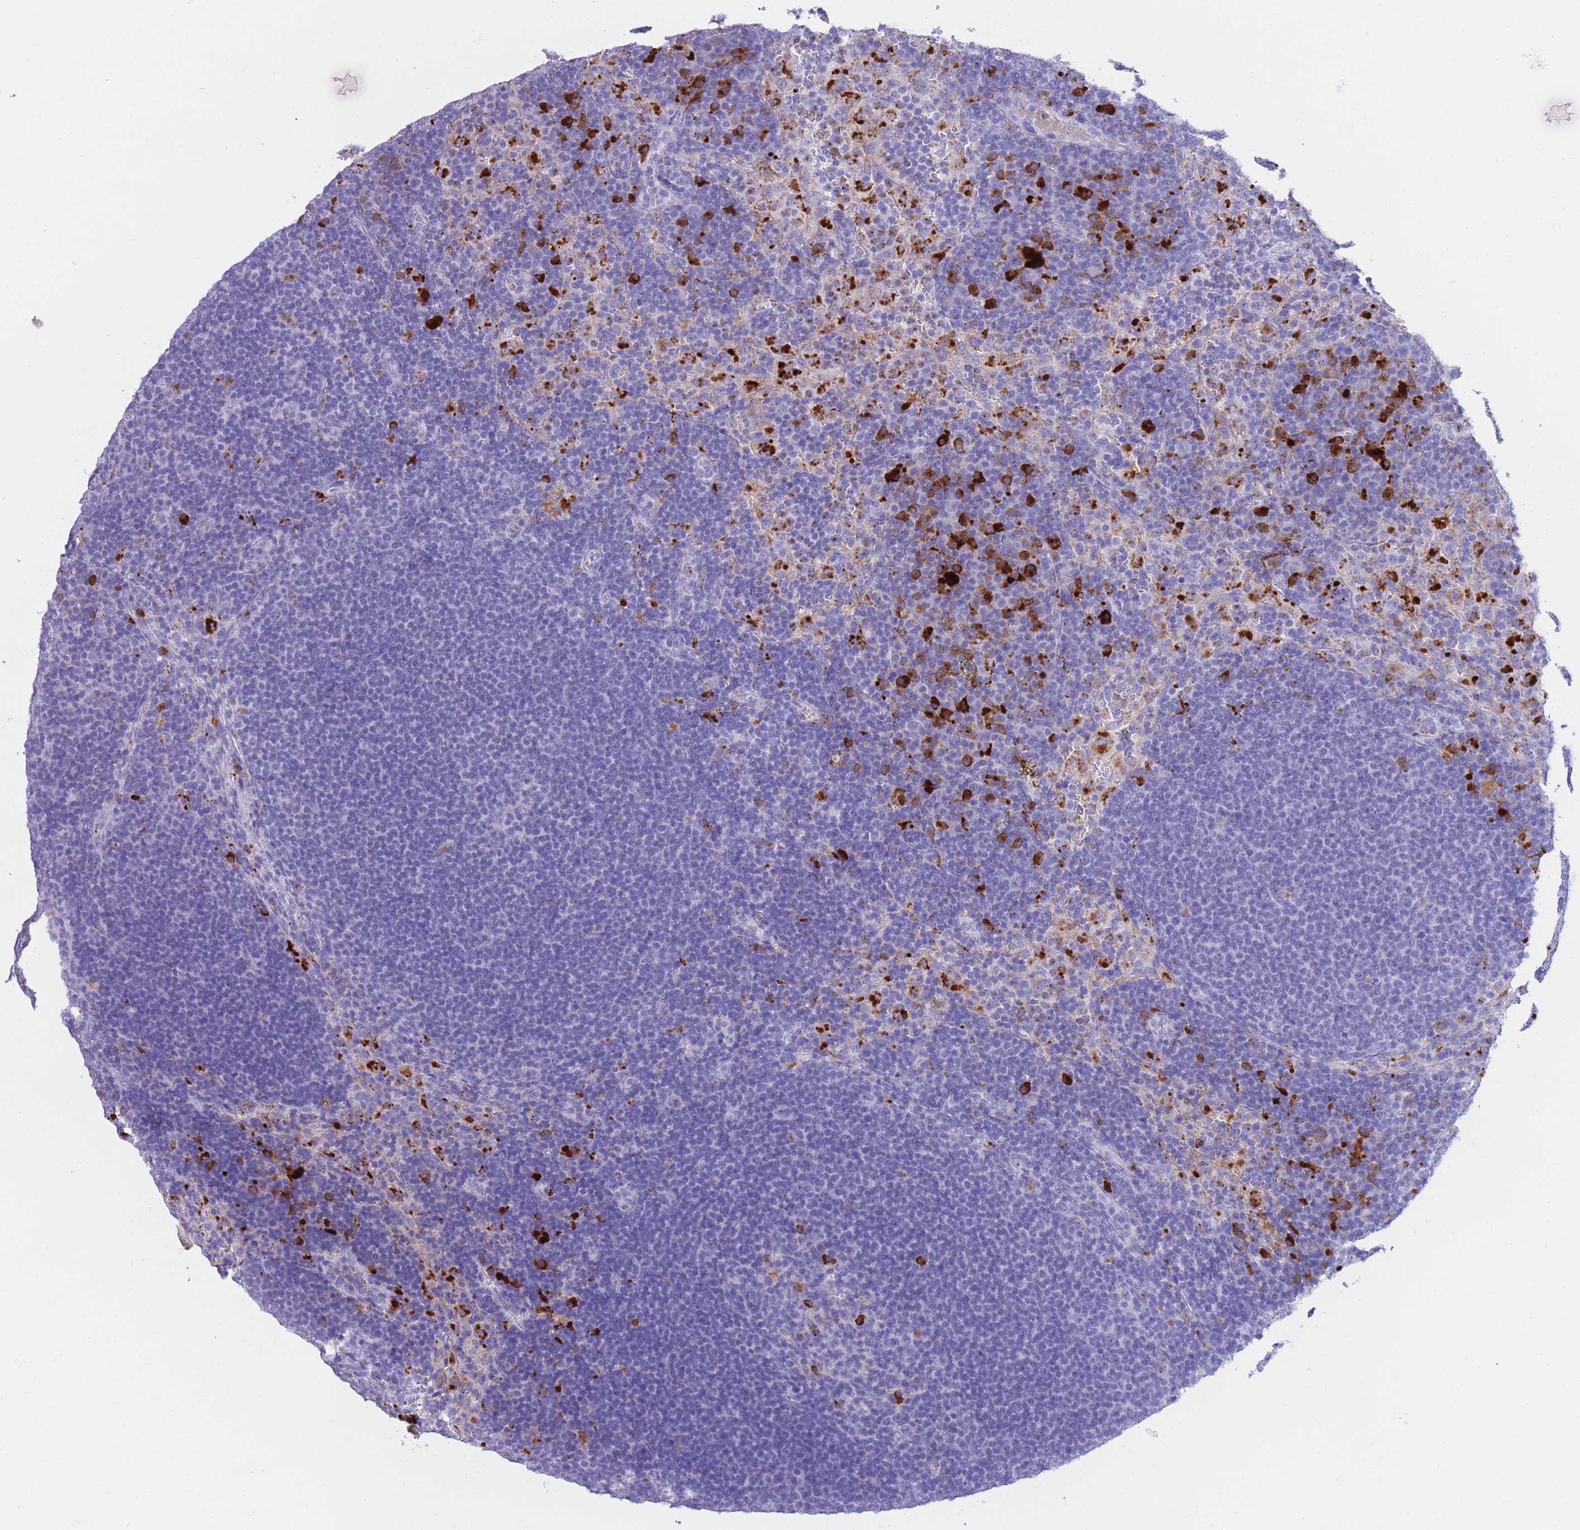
{"staining": {"intensity": "negative", "quantity": "none", "location": "none"}, "tissue": "lymph node", "cell_type": "Germinal center cells", "image_type": "normal", "snomed": [{"axis": "morphology", "description": "Normal tissue, NOS"}, {"axis": "topography", "description": "Lymph node"}], "caption": "IHC image of normal lymph node: human lymph node stained with DAB (3,3'-diaminobenzidine) shows no significant protein positivity in germinal center cells.", "gene": "PLBD1", "patient": {"sex": "female", "age": 70}}